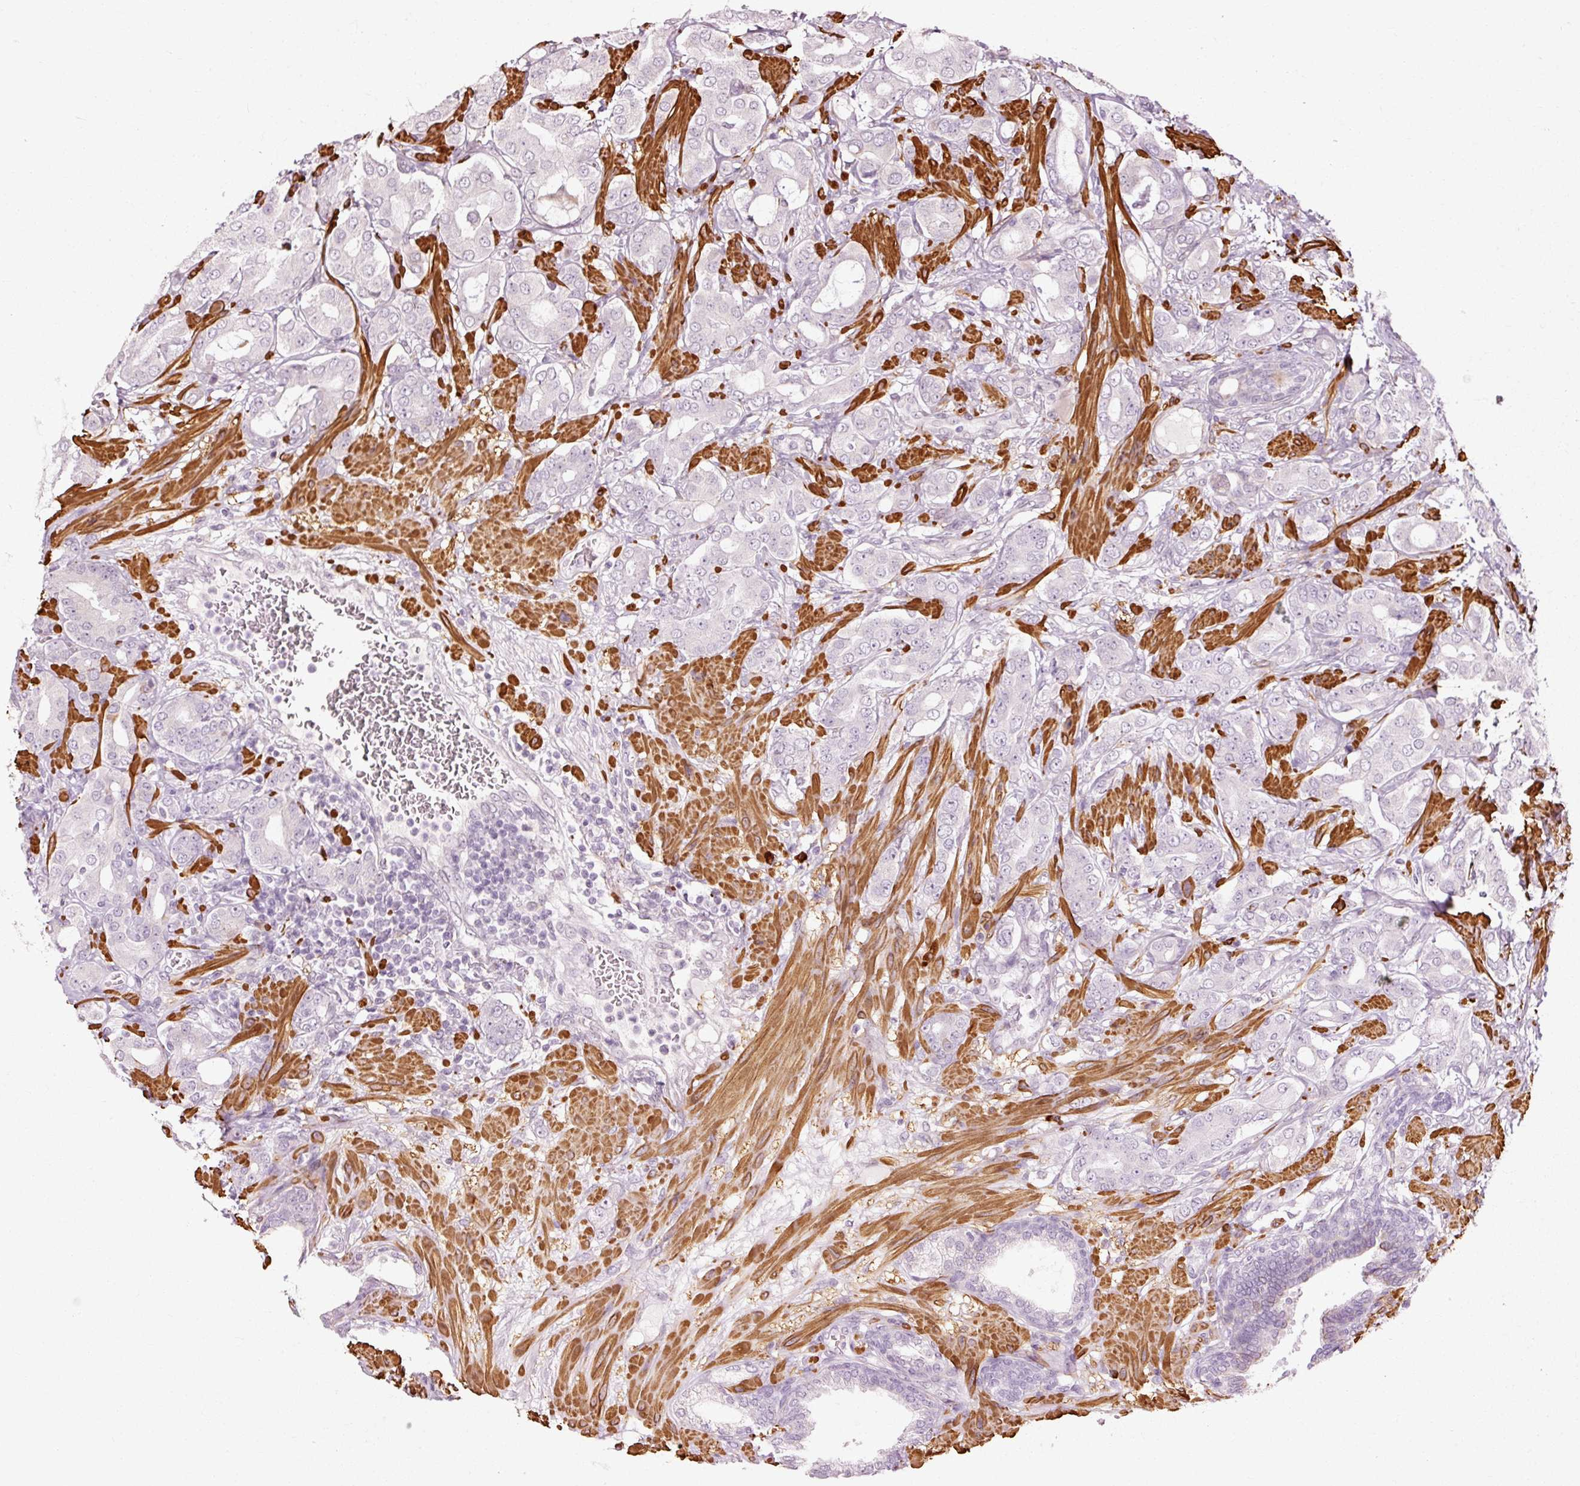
{"staining": {"intensity": "negative", "quantity": "none", "location": "none"}, "tissue": "prostate cancer", "cell_type": "Tumor cells", "image_type": "cancer", "snomed": [{"axis": "morphology", "description": "Adenocarcinoma, Low grade"}, {"axis": "topography", "description": "Prostate"}], "caption": "This is a photomicrograph of immunohistochemistry staining of prostate low-grade adenocarcinoma, which shows no expression in tumor cells.", "gene": "RGPD5", "patient": {"sex": "male", "age": 57}}